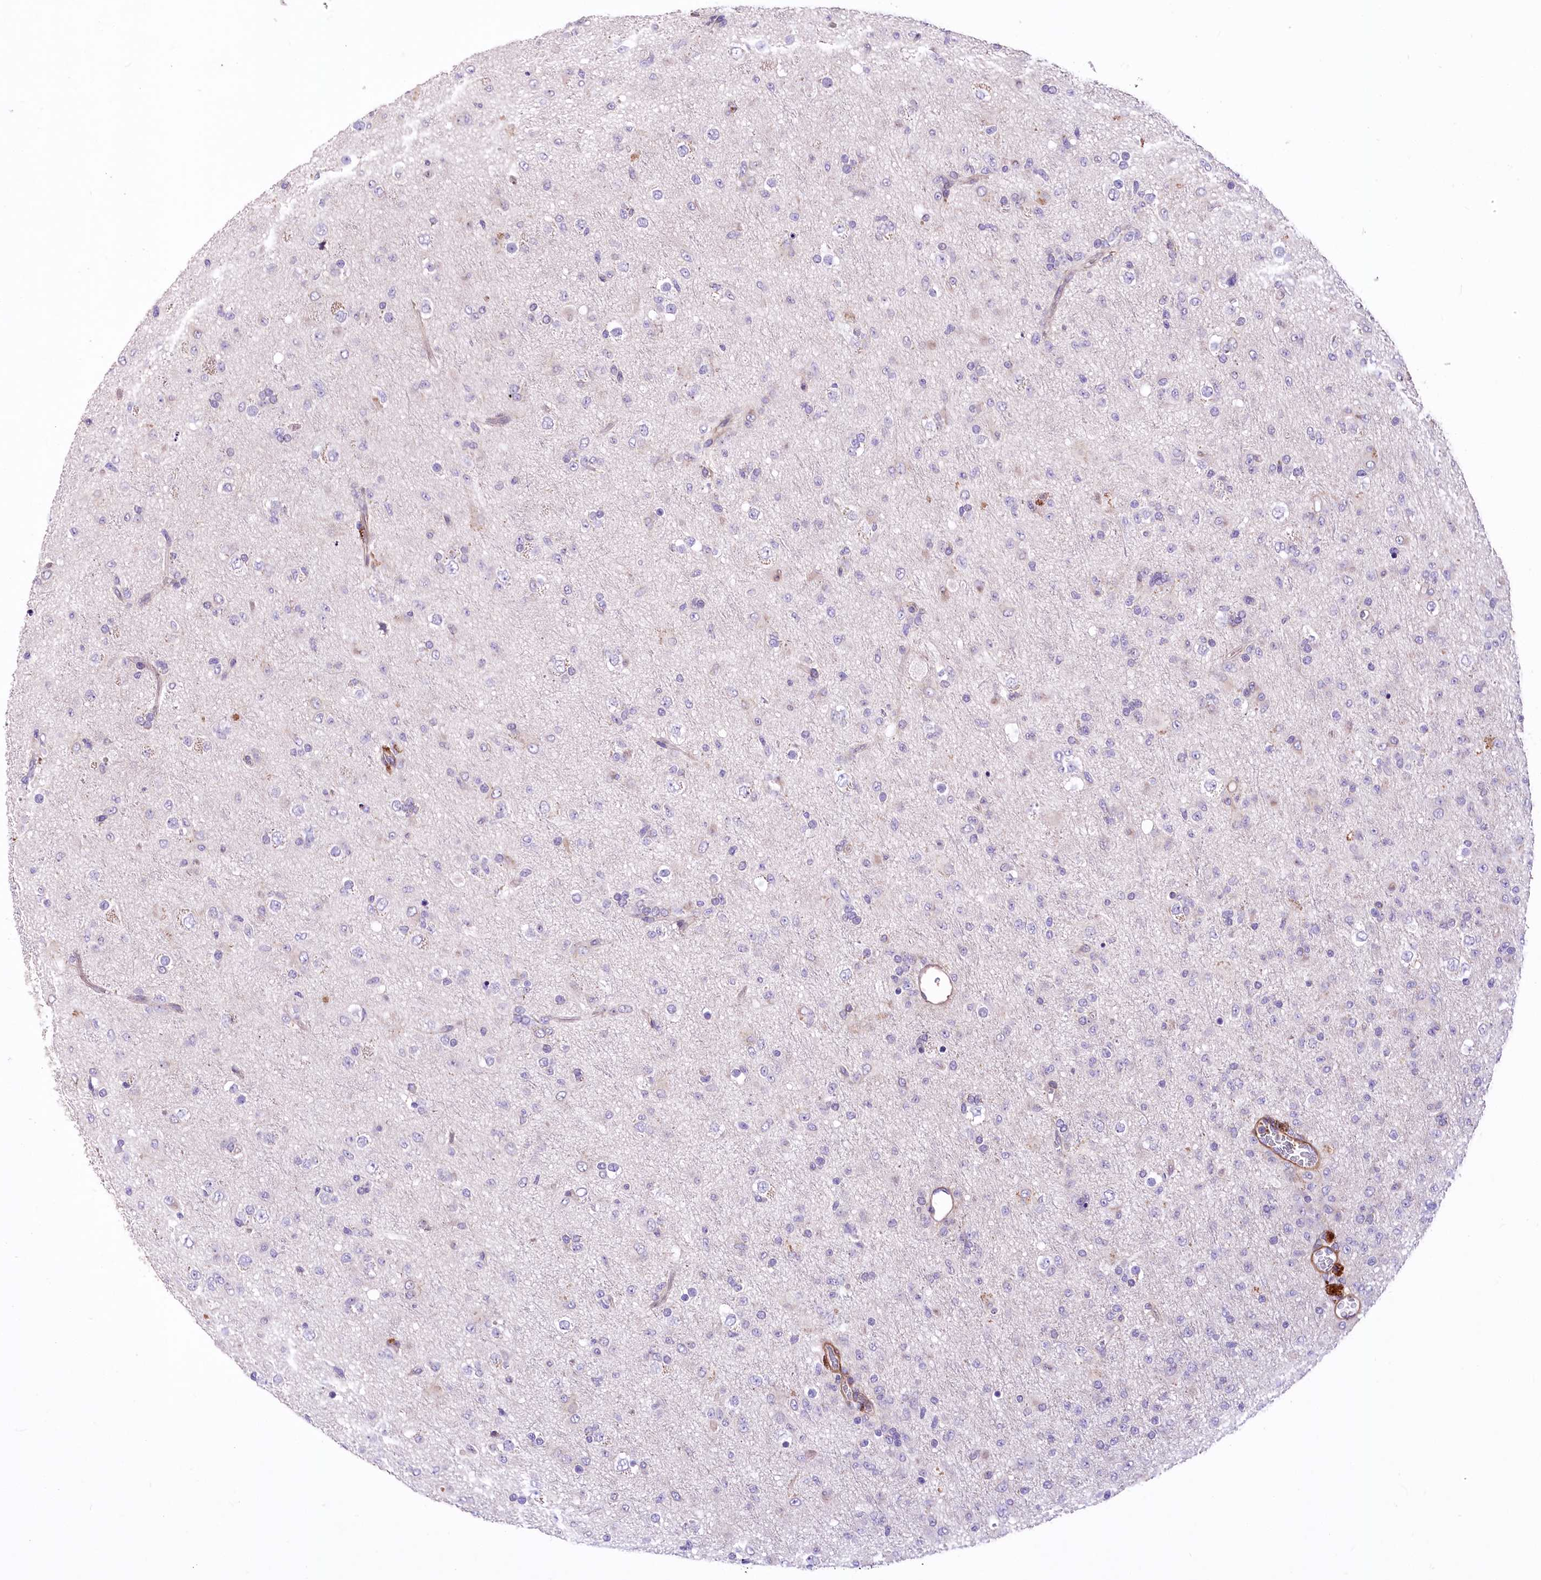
{"staining": {"intensity": "negative", "quantity": "none", "location": "none"}, "tissue": "glioma", "cell_type": "Tumor cells", "image_type": "cancer", "snomed": [{"axis": "morphology", "description": "Glioma, malignant, Low grade"}, {"axis": "topography", "description": "Brain"}], "caption": "Tumor cells are negative for brown protein staining in glioma.", "gene": "RDH16", "patient": {"sex": "male", "age": 65}}